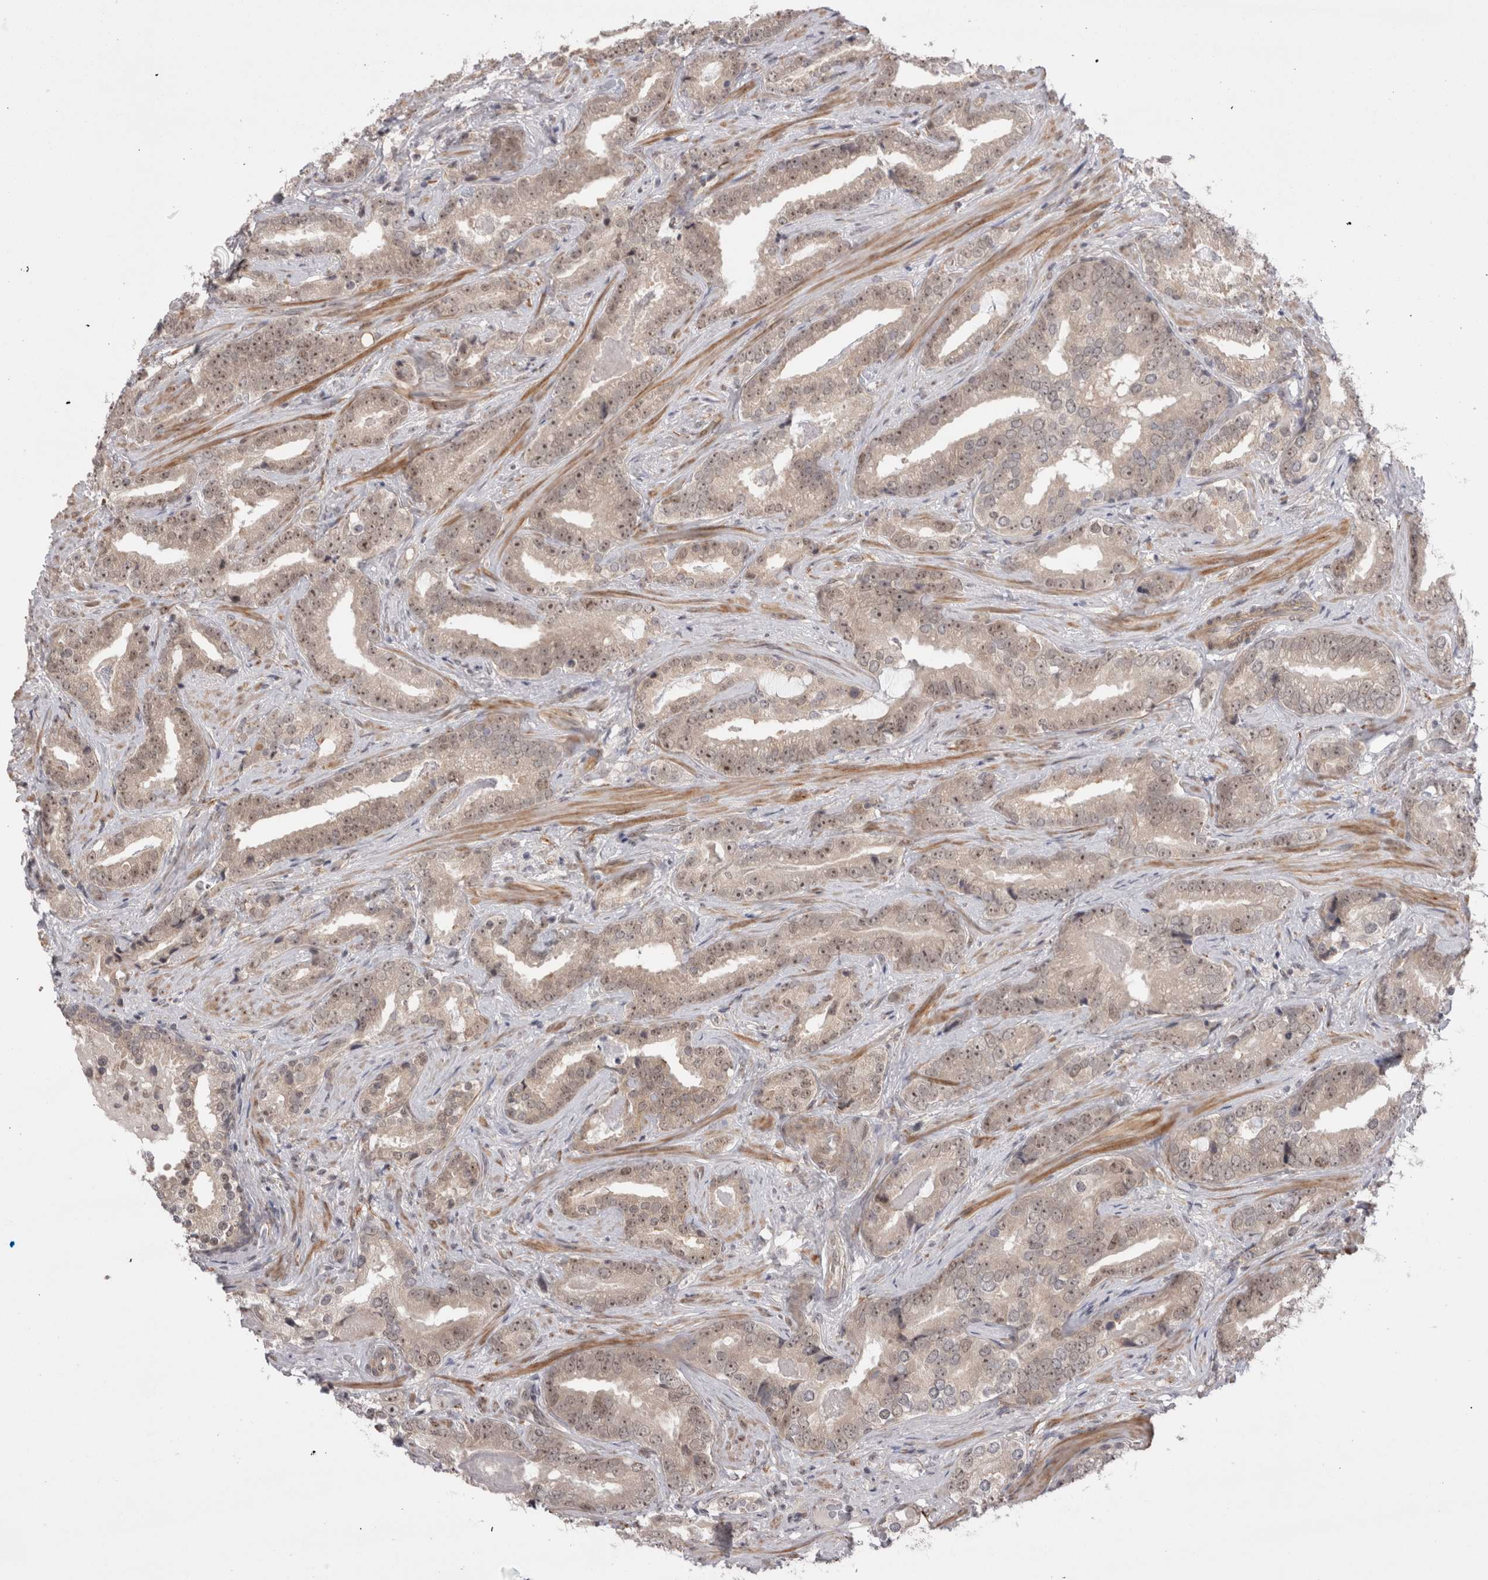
{"staining": {"intensity": "weak", "quantity": ">75%", "location": "cytoplasmic/membranous,nuclear"}, "tissue": "prostate cancer", "cell_type": "Tumor cells", "image_type": "cancer", "snomed": [{"axis": "morphology", "description": "Adenocarcinoma, Low grade"}, {"axis": "topography", "description": "Prostate"}], "caption": "Protein staining of prostate cancer (low-grade adenocarcinoma) tissue demonstrates weak cytoplasmic/membranous and nuclear staining in approximately >75% of tumor cells.", "gene": "EXOSC4", "patient": {"sex": "male", "age": 67}}